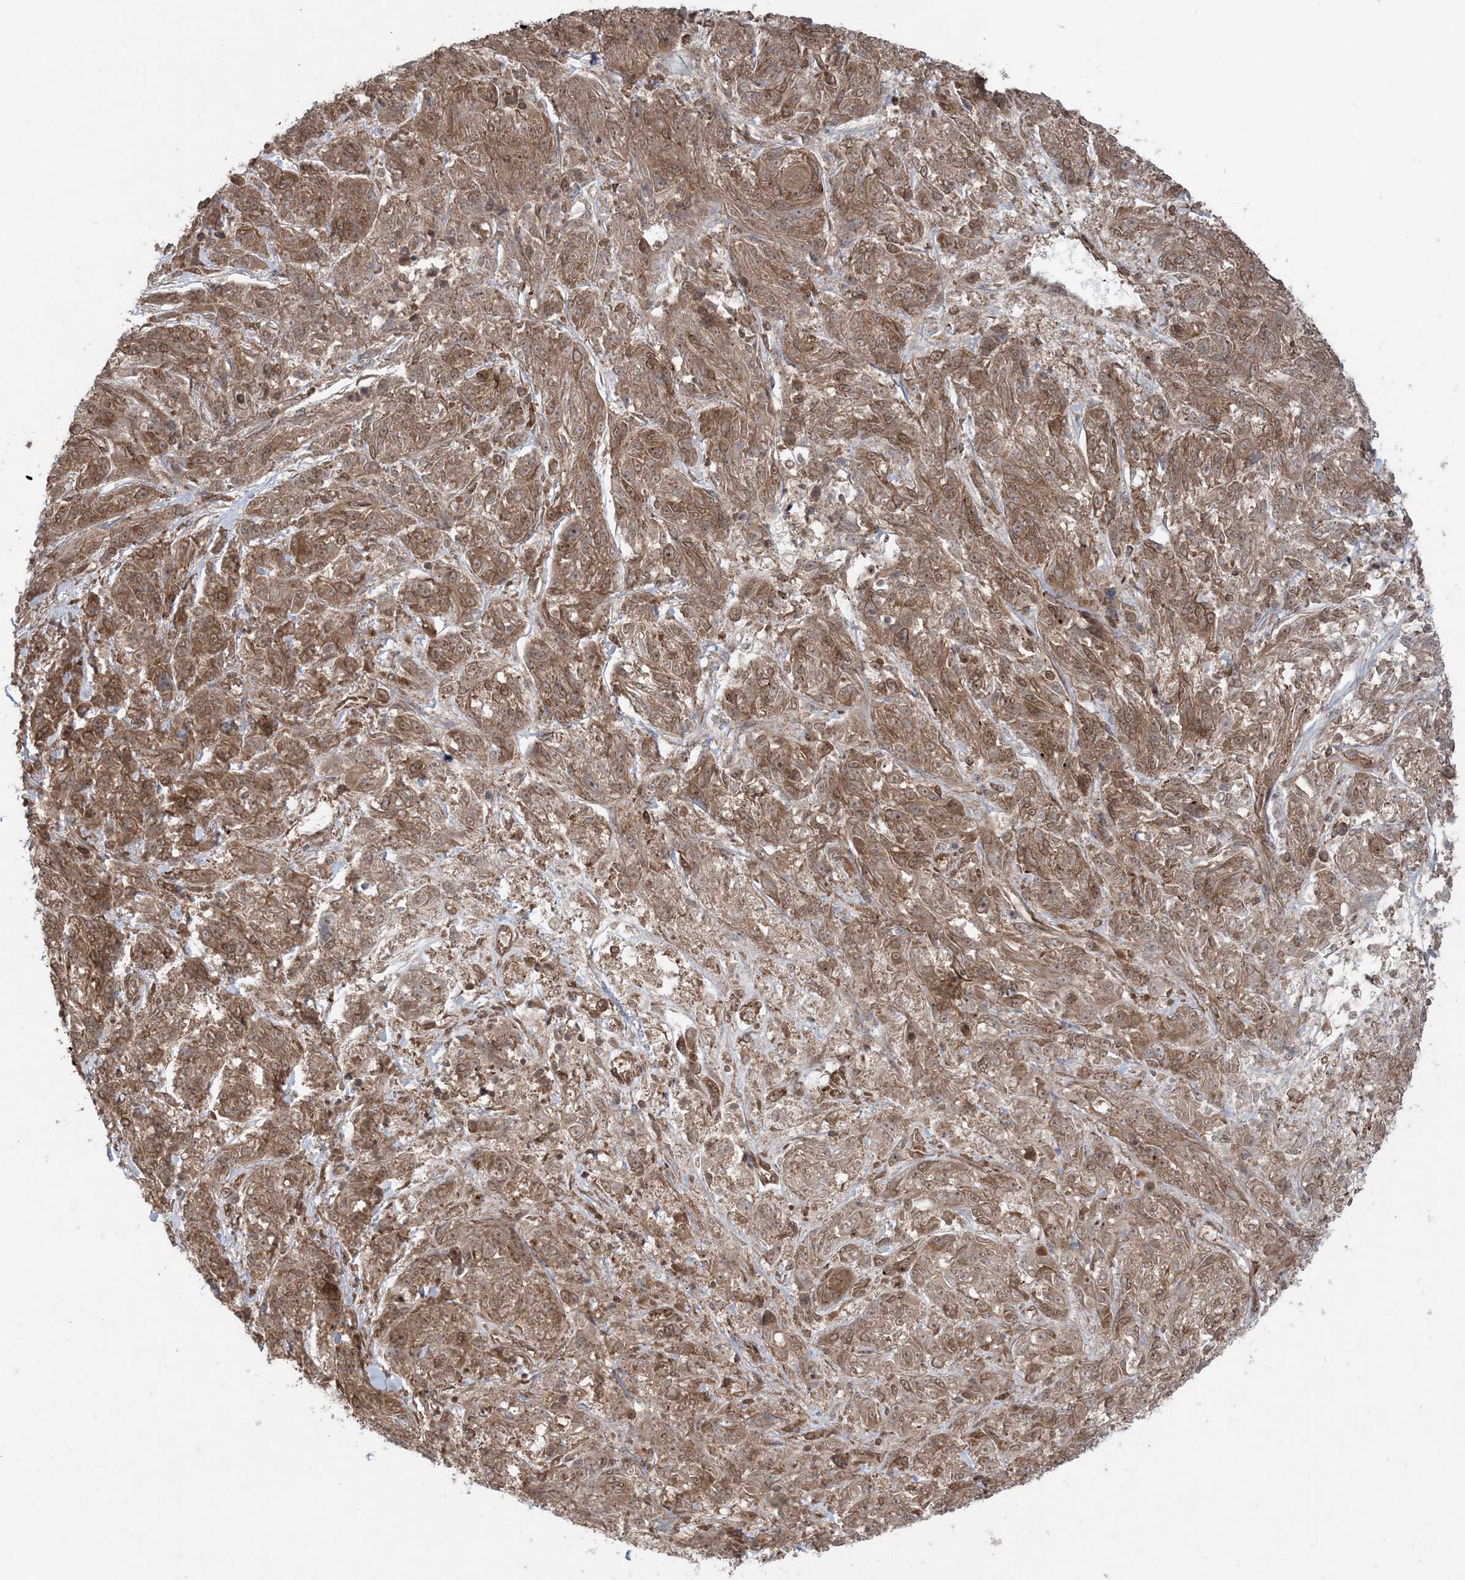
{"staining": {"intensity": "moderate", "quantity": ">75%", "location": "cytoplasmic/membranous"}, "tissue": "melanoma", "cell_type": "Tumor cells", "image_type": "cancer", "snomed": [{"axis": "morphology", "description": "Malignant melanoma, NOS"}, {"axis": "topography", "description": "Skin"}], "caption": "This micrograph exhibits immunohistochemistry staining of human melanoma, with medium moderate cytoplasmic/membranous staining in approximately >75% of tumor cells.", "gene": "DDX19B", "patient": {"sex": "male", "age": 53}}